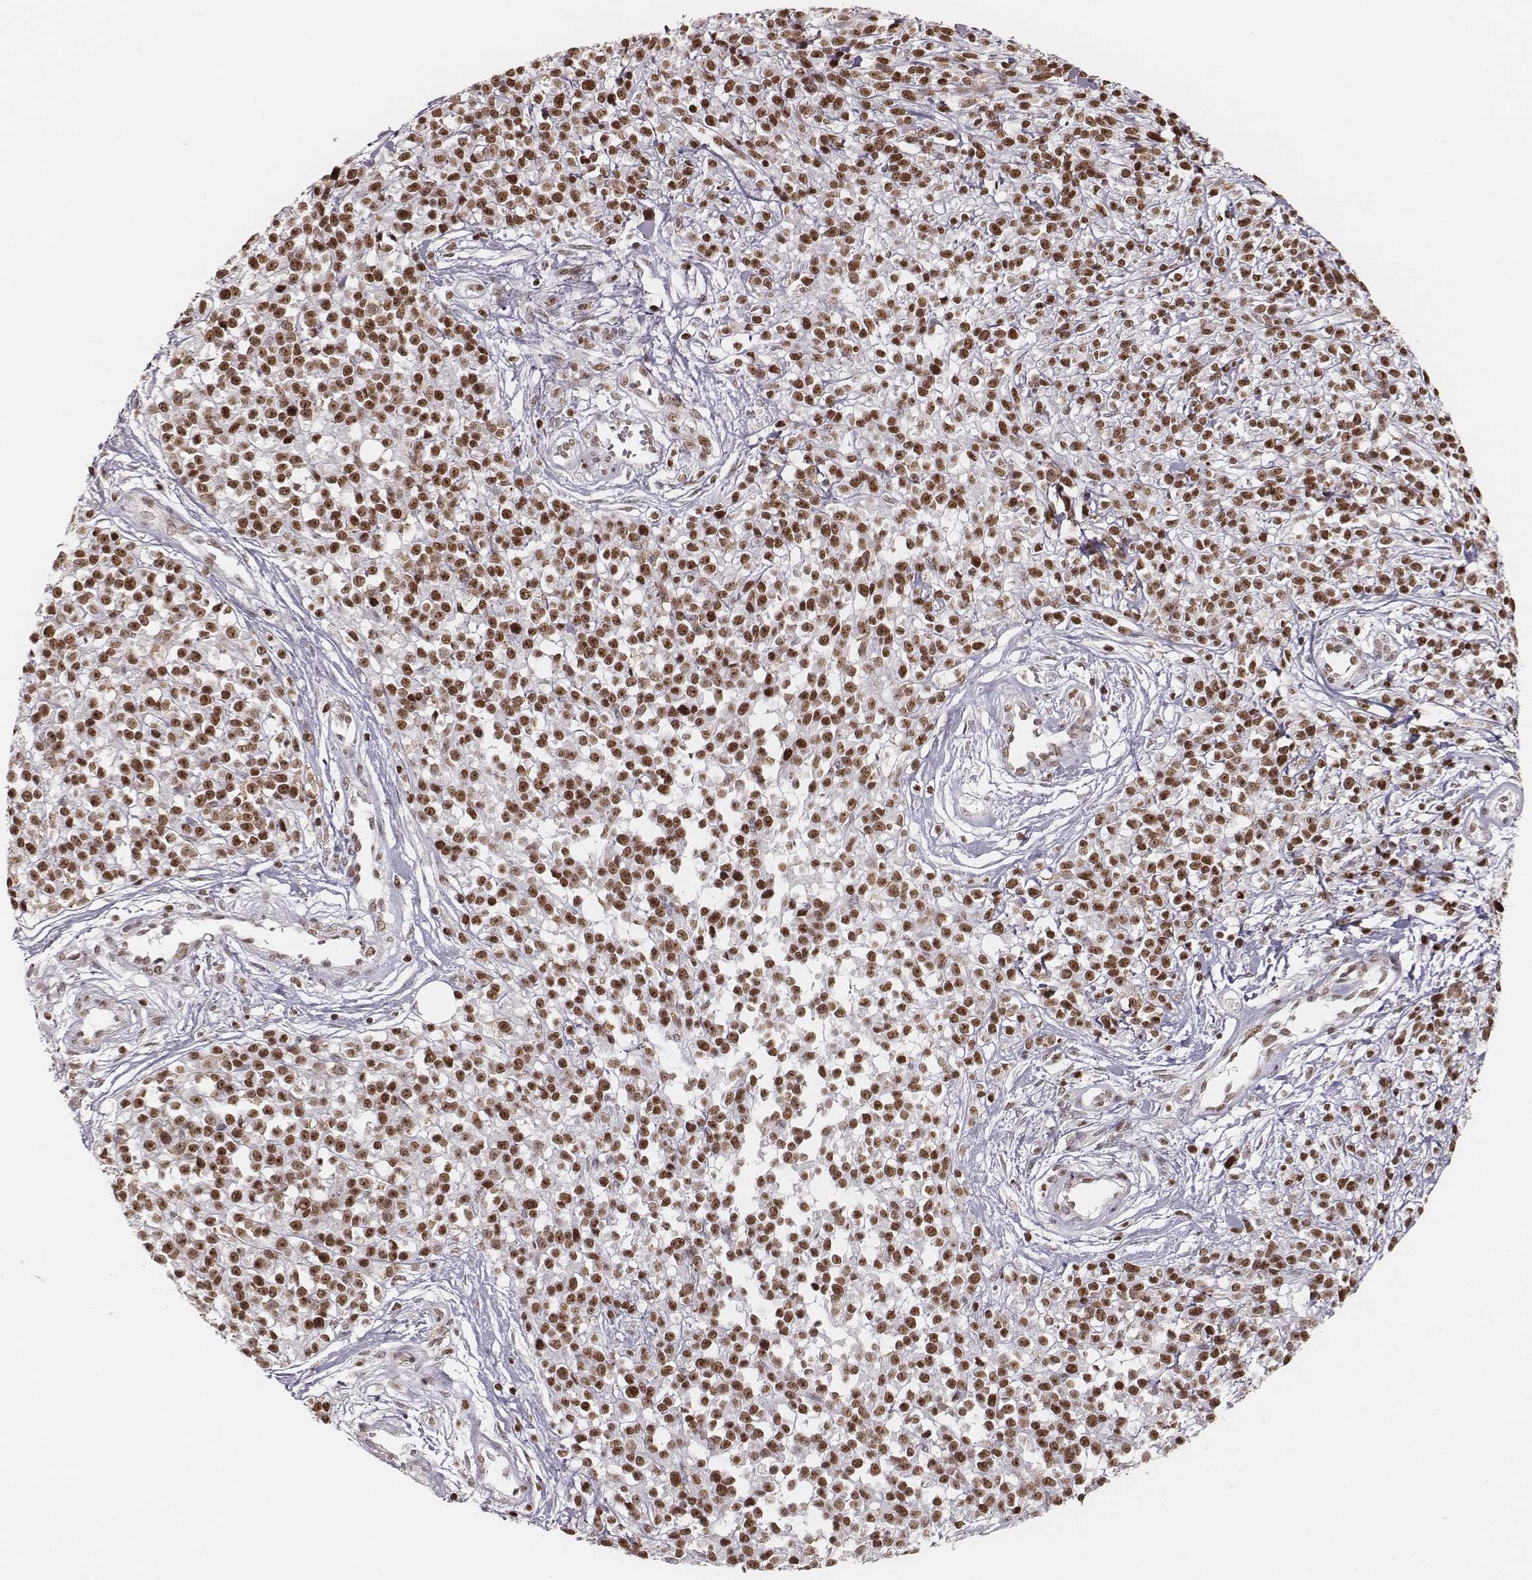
{"staining": {"intensity": "moderate", "quantity": ">75%", "location": "nuclear"}, "tissue": "melanoma", "cell_type": "Tumor cells", "image_type": "cancer", "snomed": [{"axis": "morphology", "description": "Malignant melanoma, NOS"}, {"axis": "topography", "description": "Skin"}, {"axis": "topography", "description": "Skin of trunk"}], "caption": "DAB immunohistochemical staining of melanoma shows moderate nuclear protein expression in about >75% of tumor cells.", "gene": "PARP1", "patient": {"sex": "male", "age": 74}}